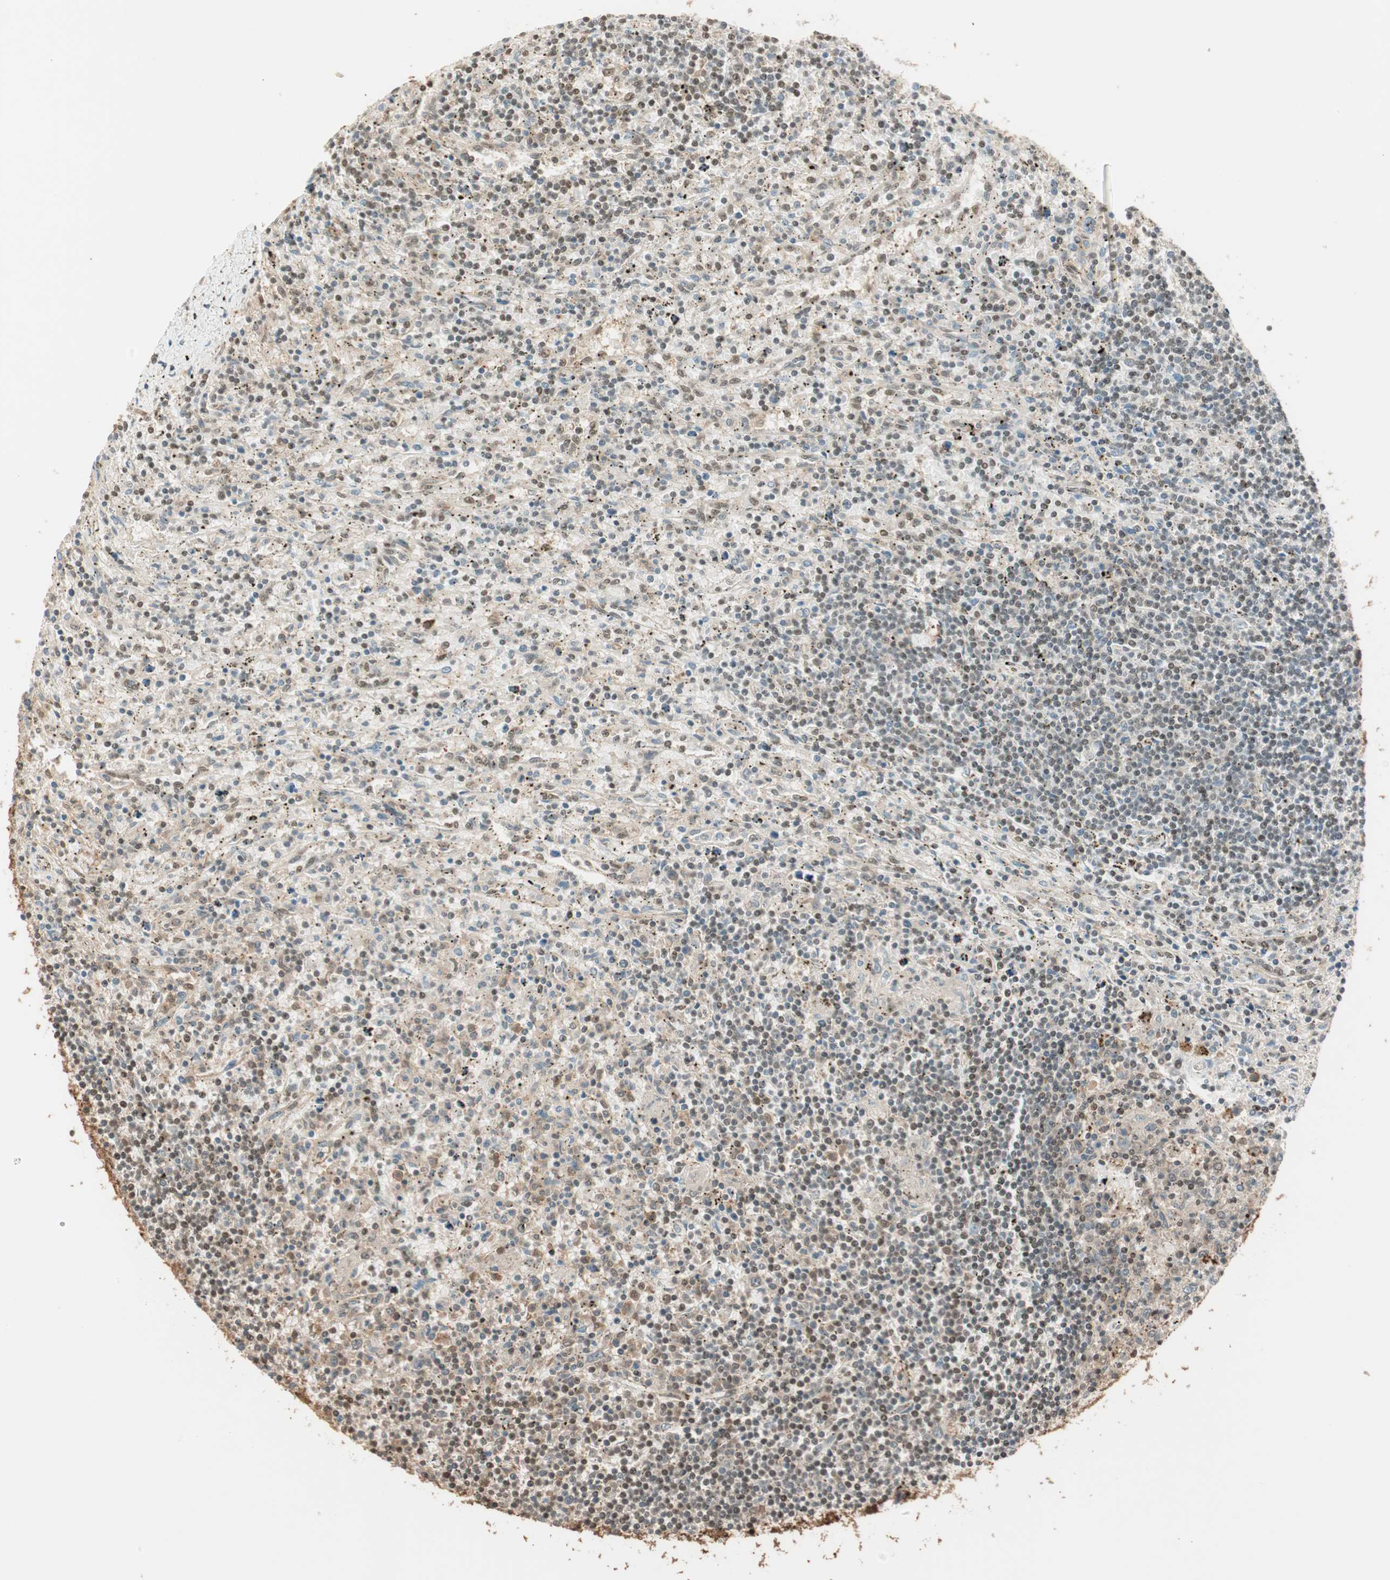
{"staining": {"intensity": "moderate", "quantity": ">75%", "location": "cytoplasmic/membranous,nuclear"}, "tissue": "lymphoma", "cell_type": "Tumor cells", "image_type": "cancer", "snomed": [{"axis": "morphology", "description": "Malignant lymphoma, non-Hodgkin's type, Low grade"}, {"axis": "topography", "description": "Spleen"}], "caption": "High-power microscopy captured an IHC photomicrograph of low-grade malignant lymphoma, non-Hodgkin's type, revealing moderate cytoplasmic/membranous and nuclear expression in approximately >75% of tumor cells.", "gene": "ZNF443", "patient": {"sex": "male", "age": 76}}